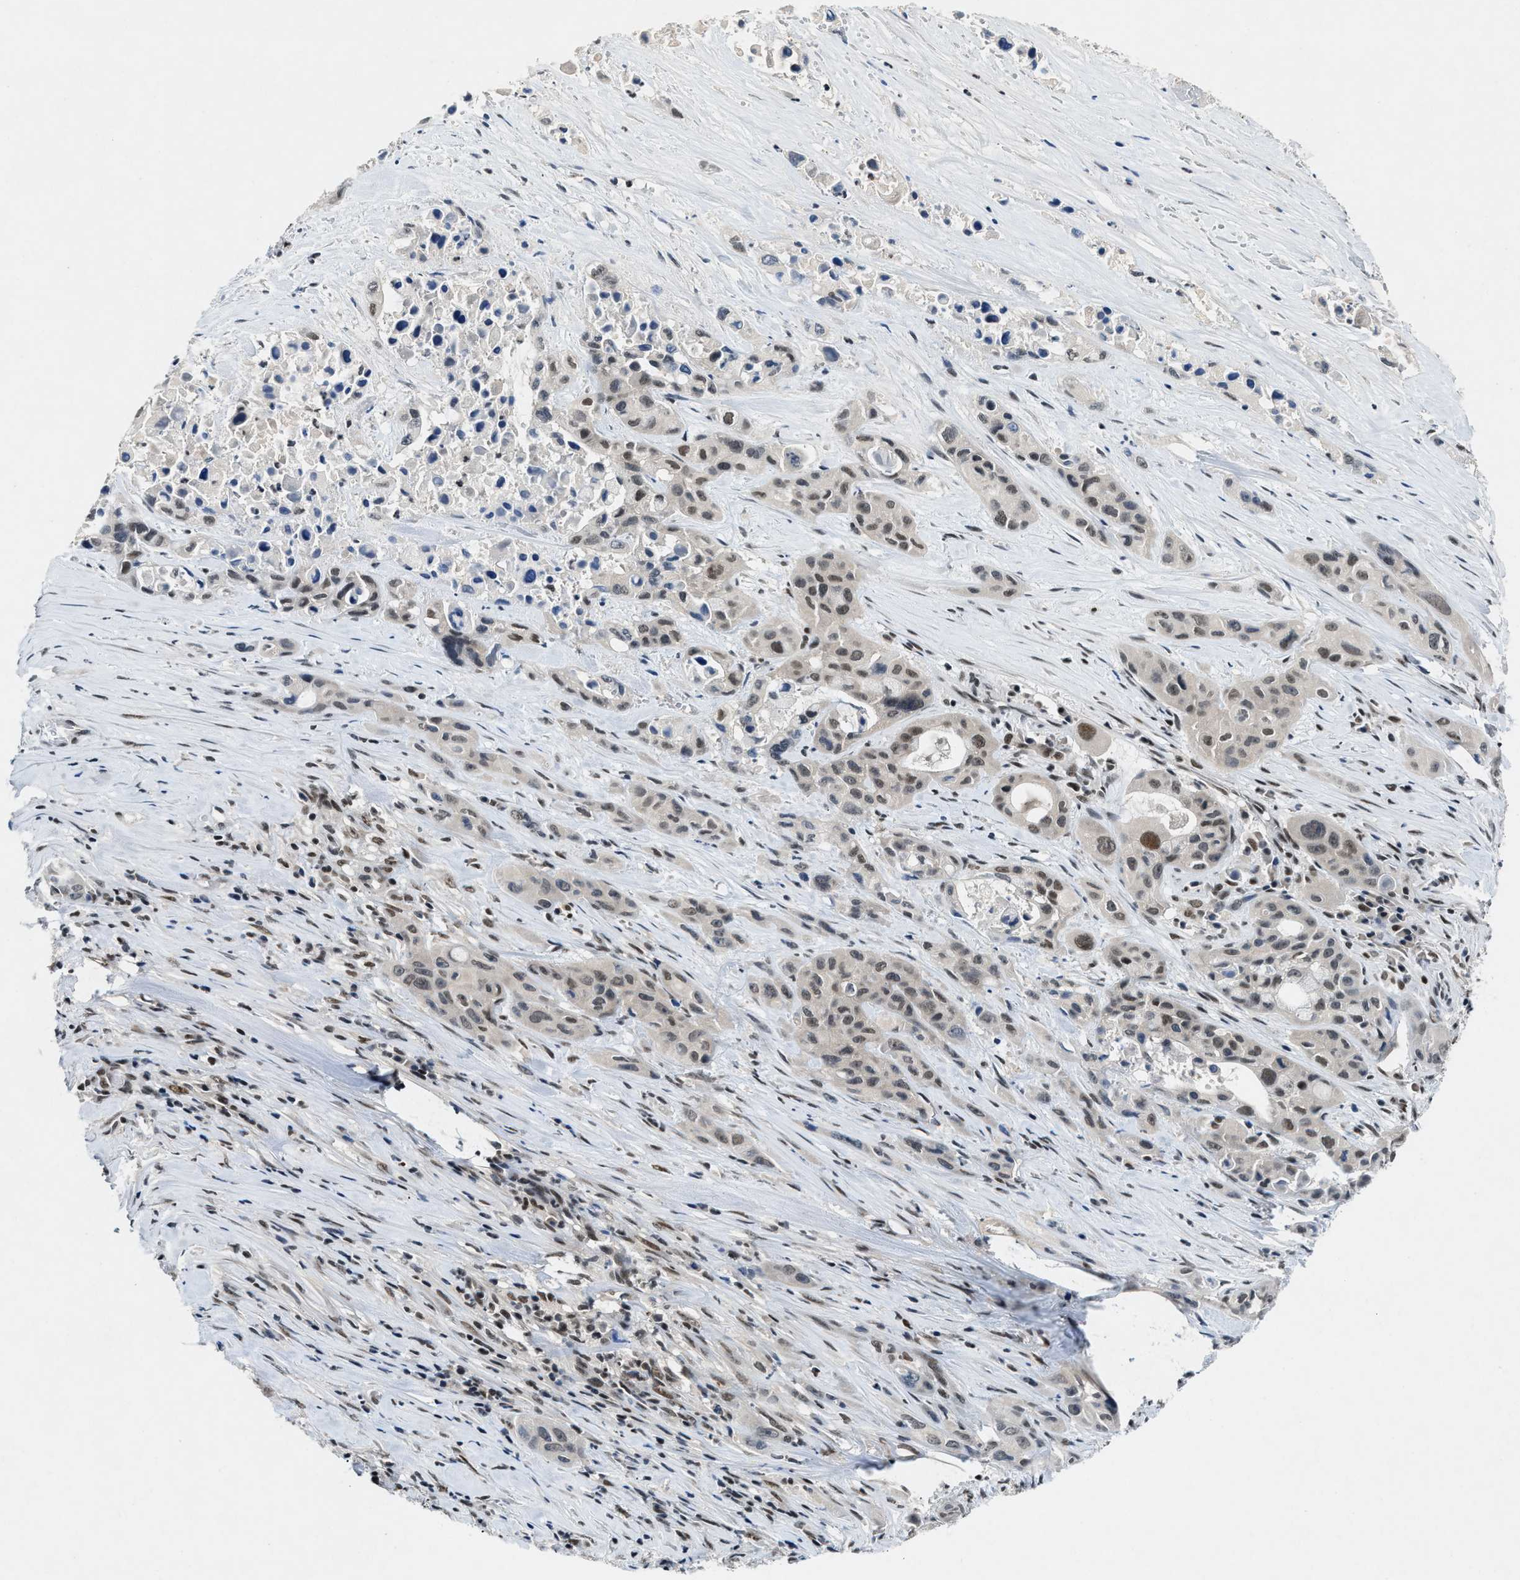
{"staining": {"intensity": "moderate", "quantity": "25%-75%", "location": "nuclear"}, "tissue": "pancreatic cancer", "cell_type": "Tumor cells", "image_type": "cancer", "snomed": [{"axis": "morphology", "description": "Adenocarcinoma, NOS"}, {"axis": "topography", "description": "Pancreas"}], "caption": "A high-resolution image shows IHC staining of pancreatic adenocarcinoma, which demonstrates moderate nuclear positivity in approximately 25%-75% of tumor cells.", "gene": "NCOA1", "patient": {"sex": "male", "age": 53}}